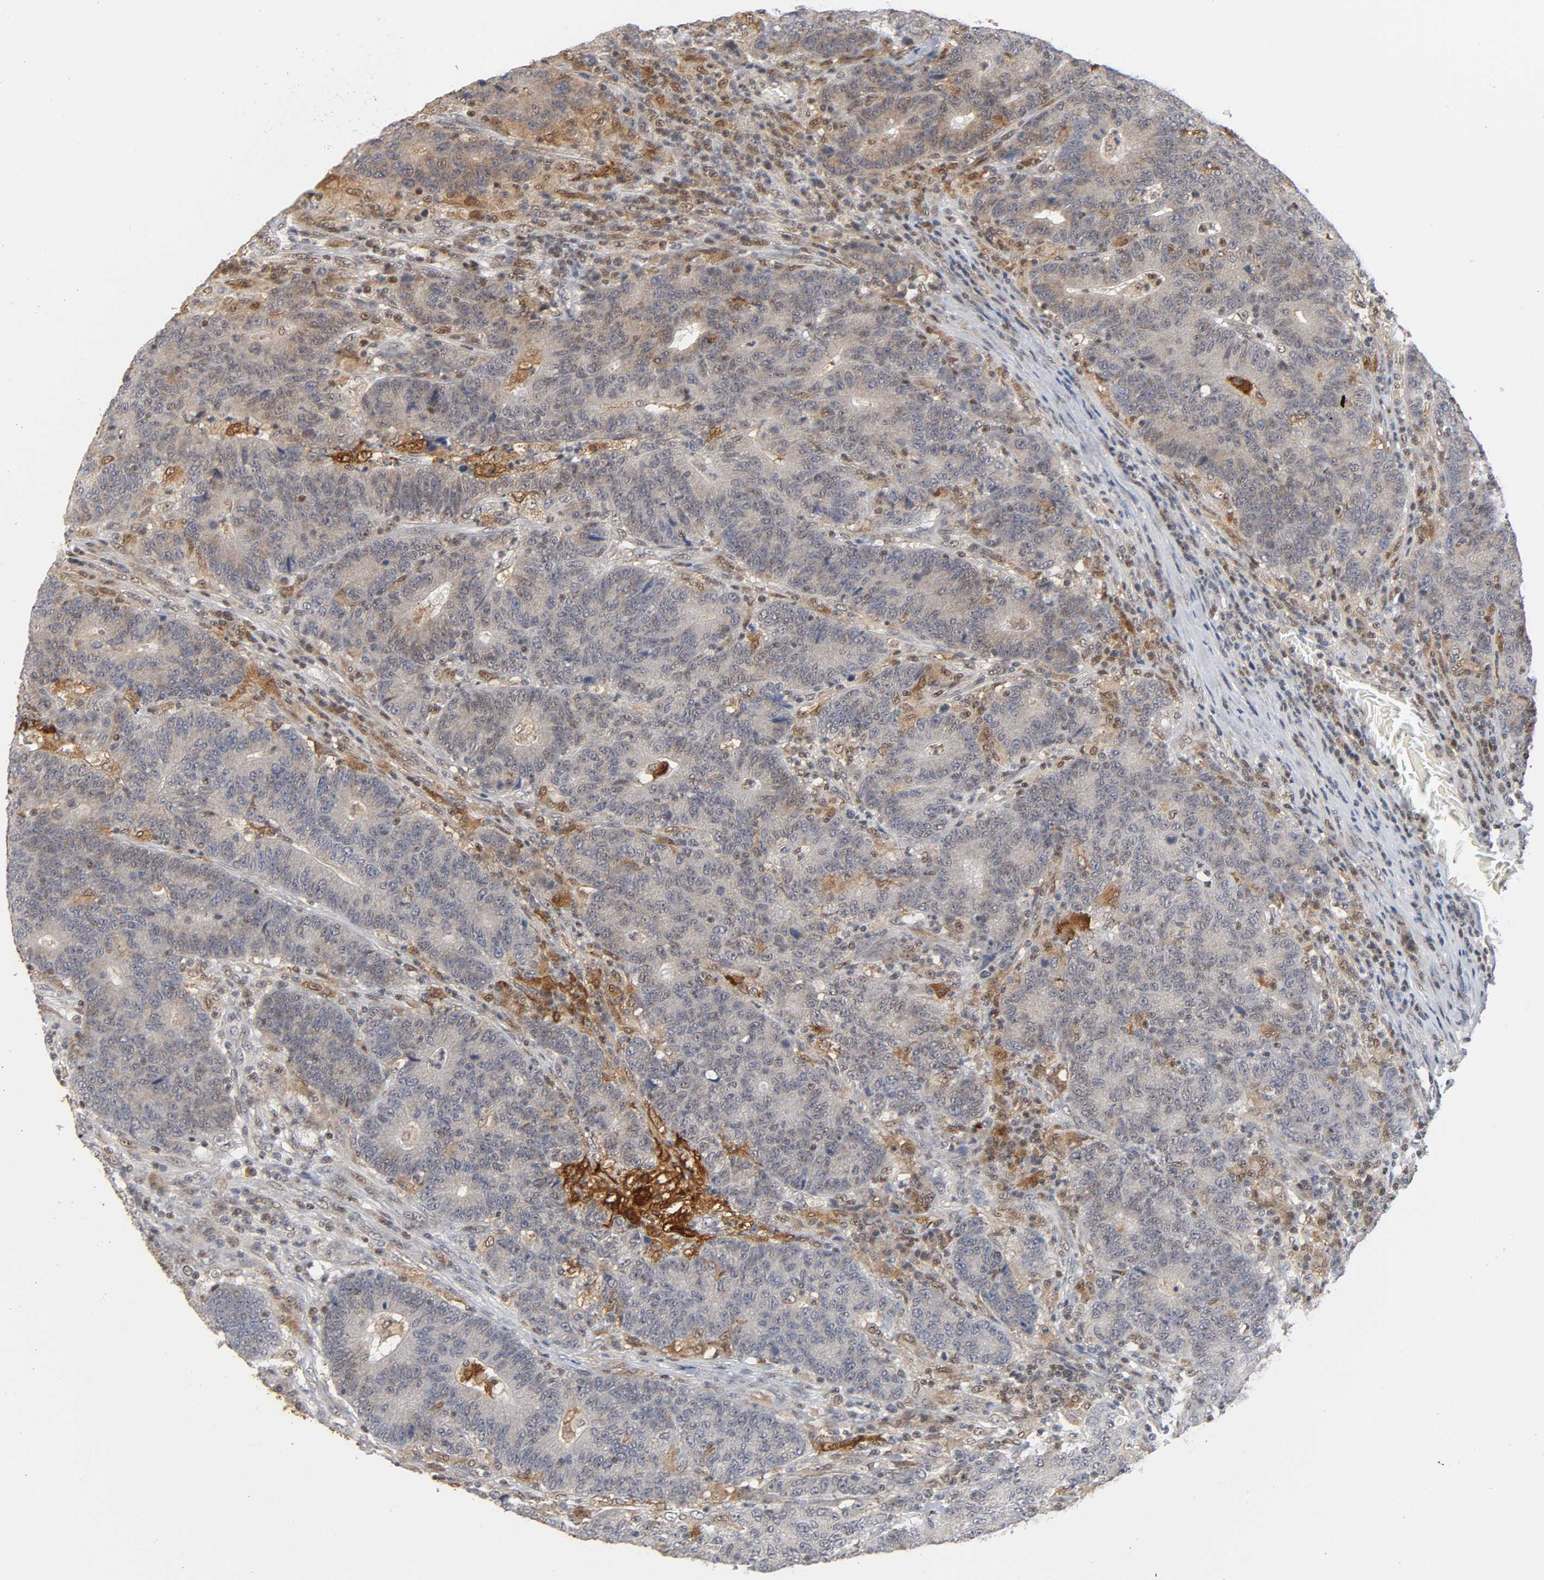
{"staining": {"intensity": "weak", "quantity": "25%-75%", "location": "cytoplasmic/membranous,nuclear"}, "tissue": "colorectal cancer", "cell_type": "Tumor cells", "image_type": "cancer", "snomed": [{"axis": "morphology", "description": "Normal tissue, NOS"}, {"axis": "morphology", "description": "Adenocarcinoma, NOS"}, {"axis": "topography", "description": "Colon"}], "caption": "Colorectal cancer (adenocarcinoma) stained with IHC shows weak cytoplasmic/membranous and nuclear expression in about 25%-75% of tumor cells.", "gene": "KAT2B", "patient": {"sex": "female", "age": 75}}